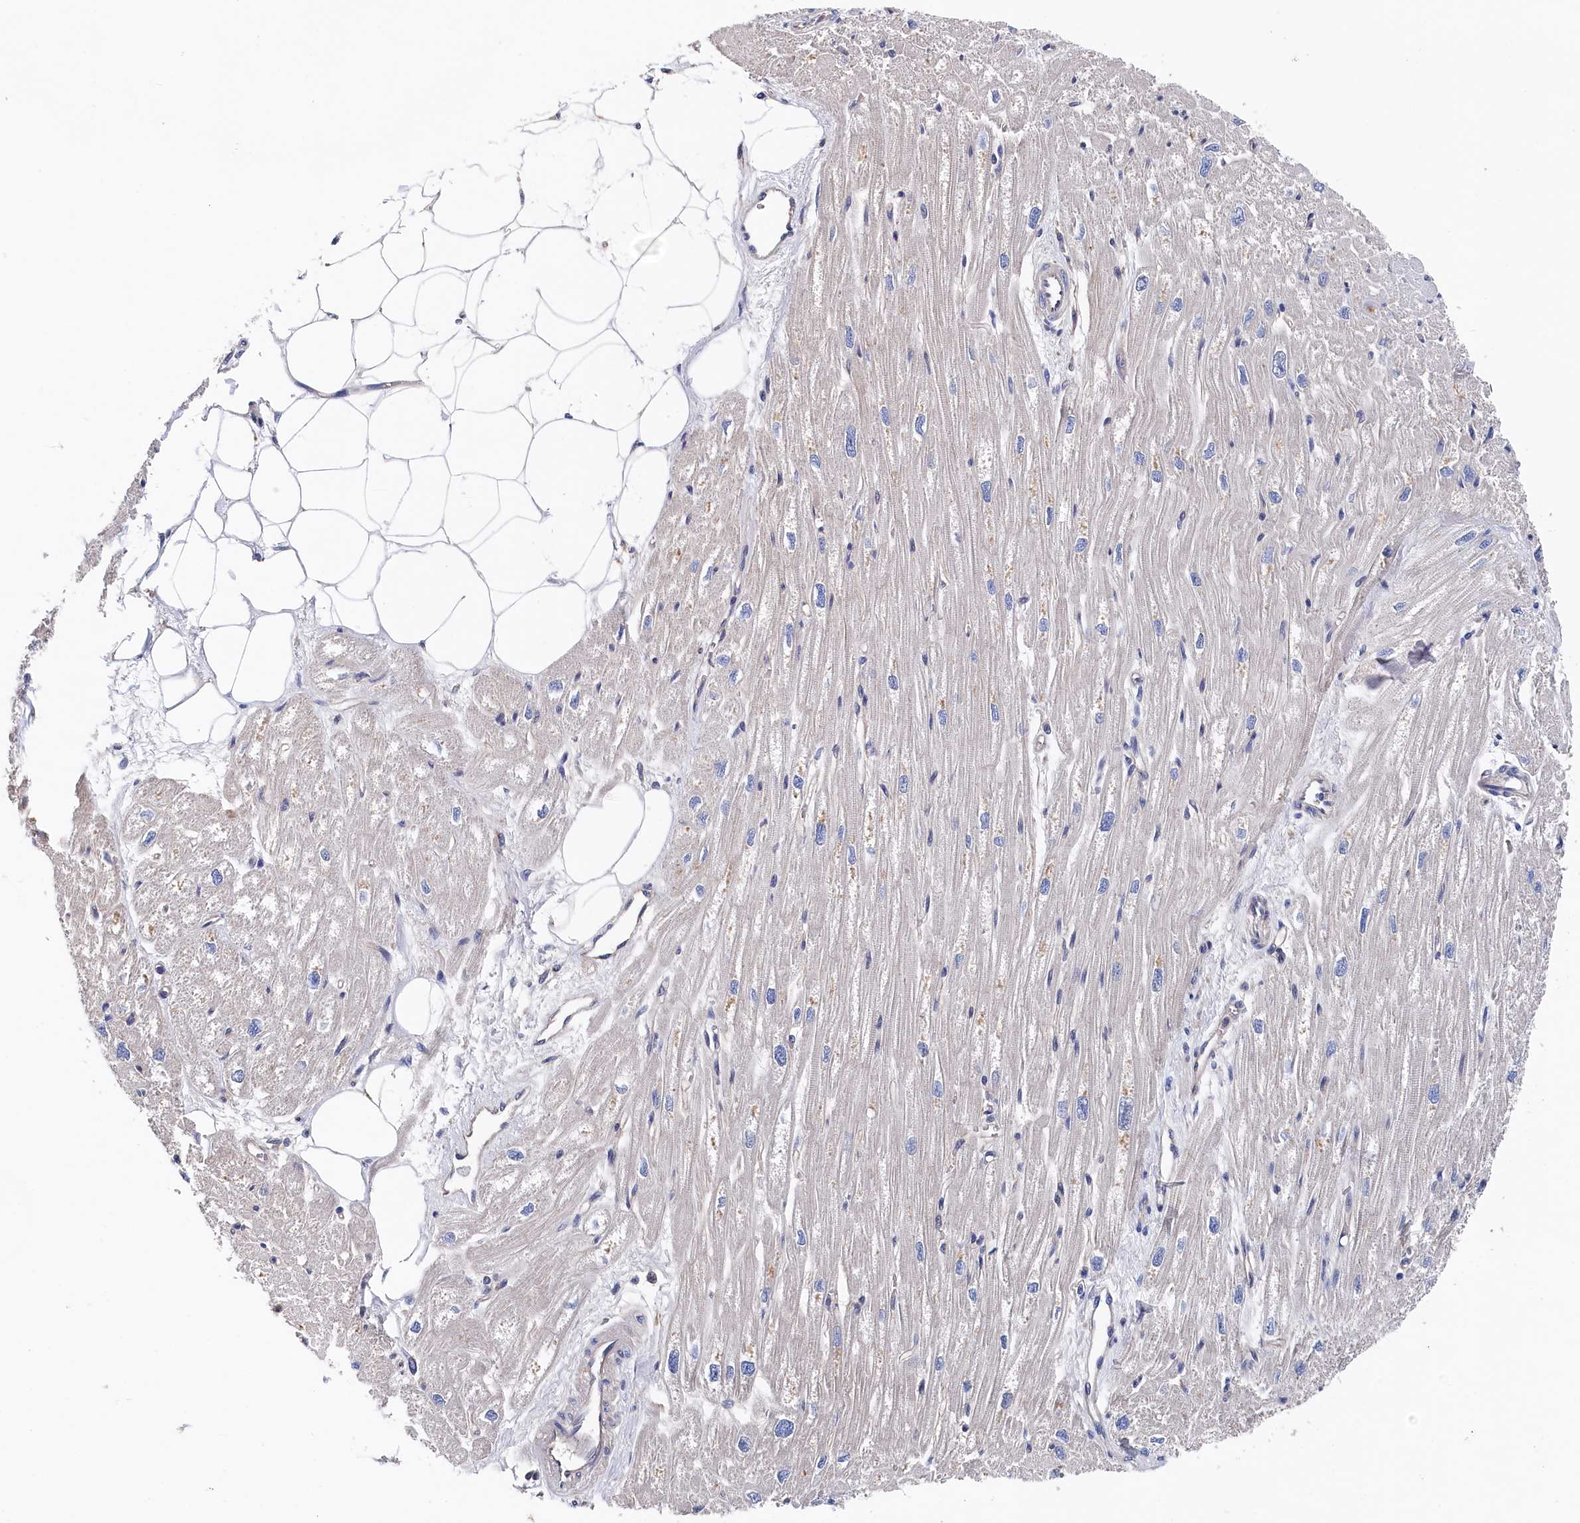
{"staining": {"intensity": "negative", "quantity": "none", "location": "none"}, "tissue": "heart muscle", "cell_type": "Cardiomyocytes", "image_type": "normal", "snomed": [{"axis": "morphology", "description": "Normal tissue, NOS"}, {"axis": "topography", "description": "Heart"}], "caption": "DAB (3,3'-diaminobenzidine) immunohistochemical staining of normal human heart muscle shows no significant expression in cardiomyocytes. (DAB (3,3'-diaminobenzidine) immunohistochemistry, high magnification).", "gene": "BHMT", "patient": {"sex": "male", "age": 50}}